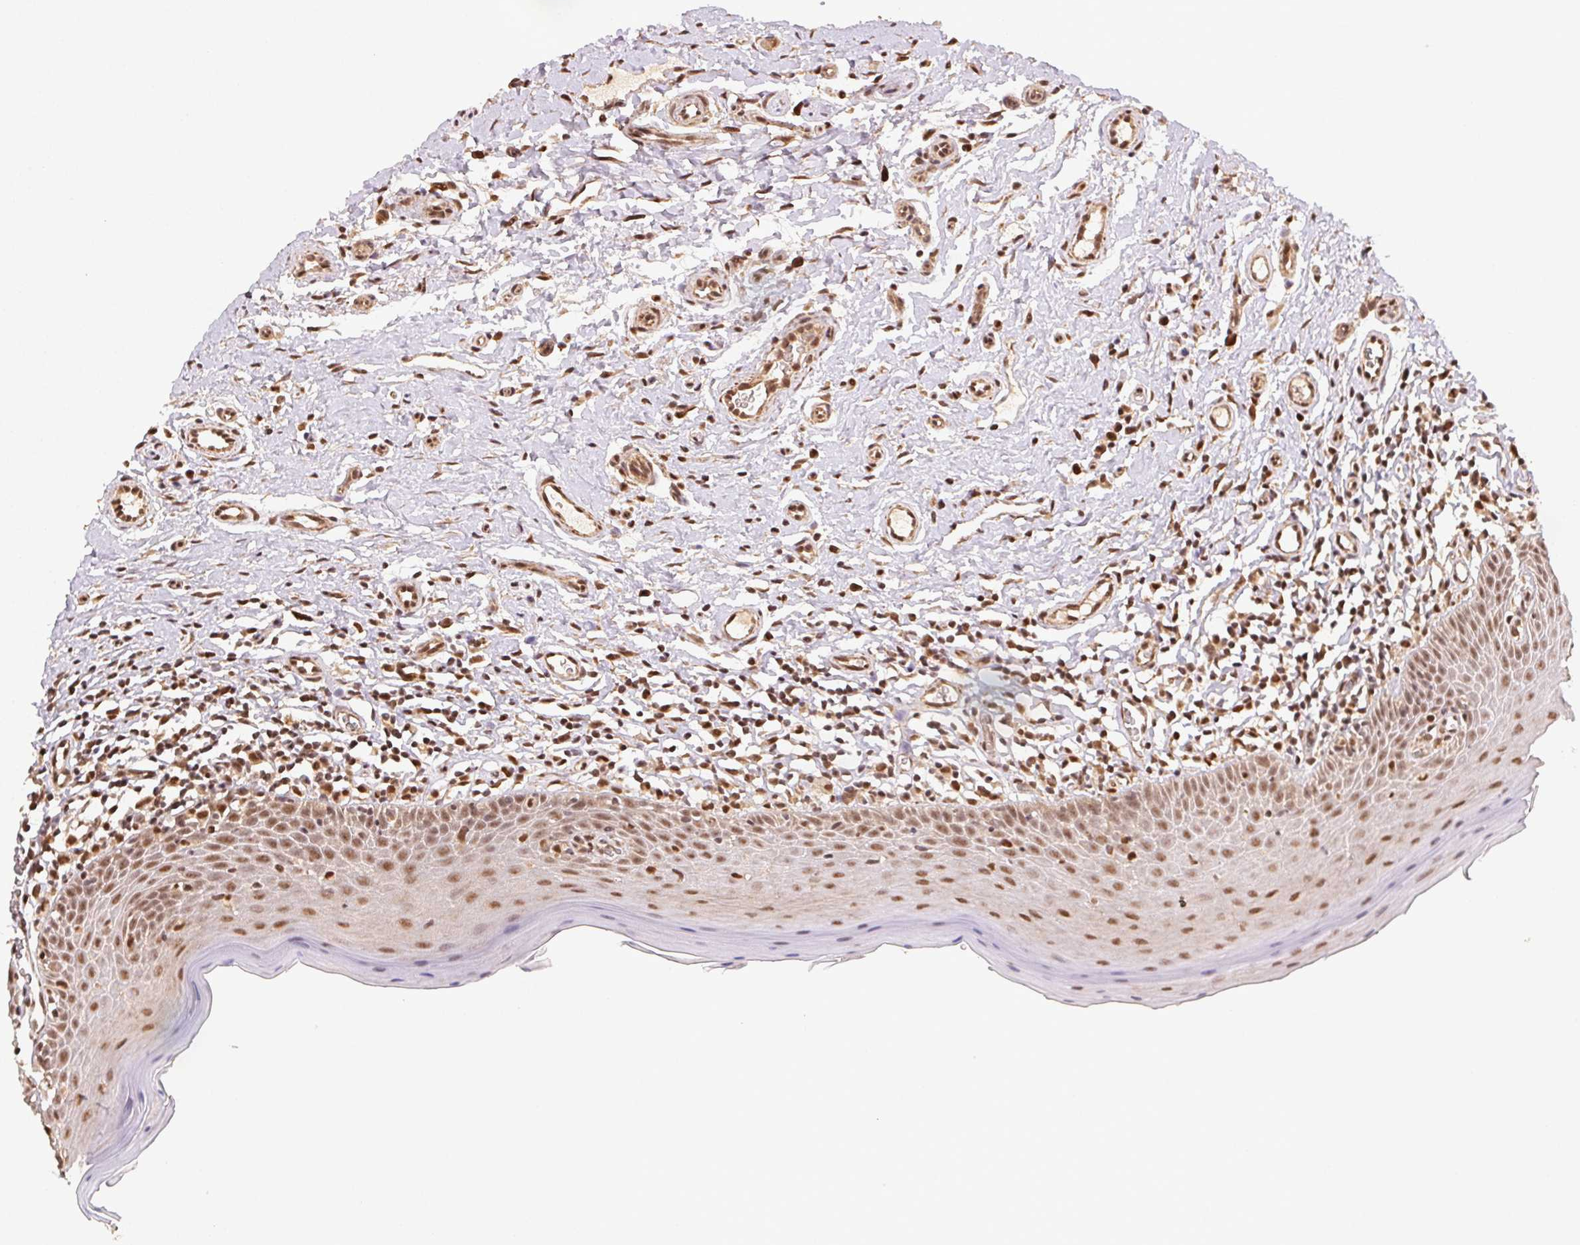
{"staining": {"intensity": "moderate", "quantity": ">75%", "location": "nuclear"}, "tissue": "oral mucosa", "cell_type": "Squamous epithelial cells", "image_type": "normal", "snomed": [{"axis": "morphology", "description": "Normal tissue, NOS"}, {"axis": "topography", "description": "Oral tissue"}, {"axis": "topography", "description": "Tounge, NOS"}], "caption": "An image of oral mucosa stained for a protein demonstrates moderate nuclear brown staining in squamous epithelial cells.", "gene": "TREML4", "patient": {"sex": "female", "age": 58}}